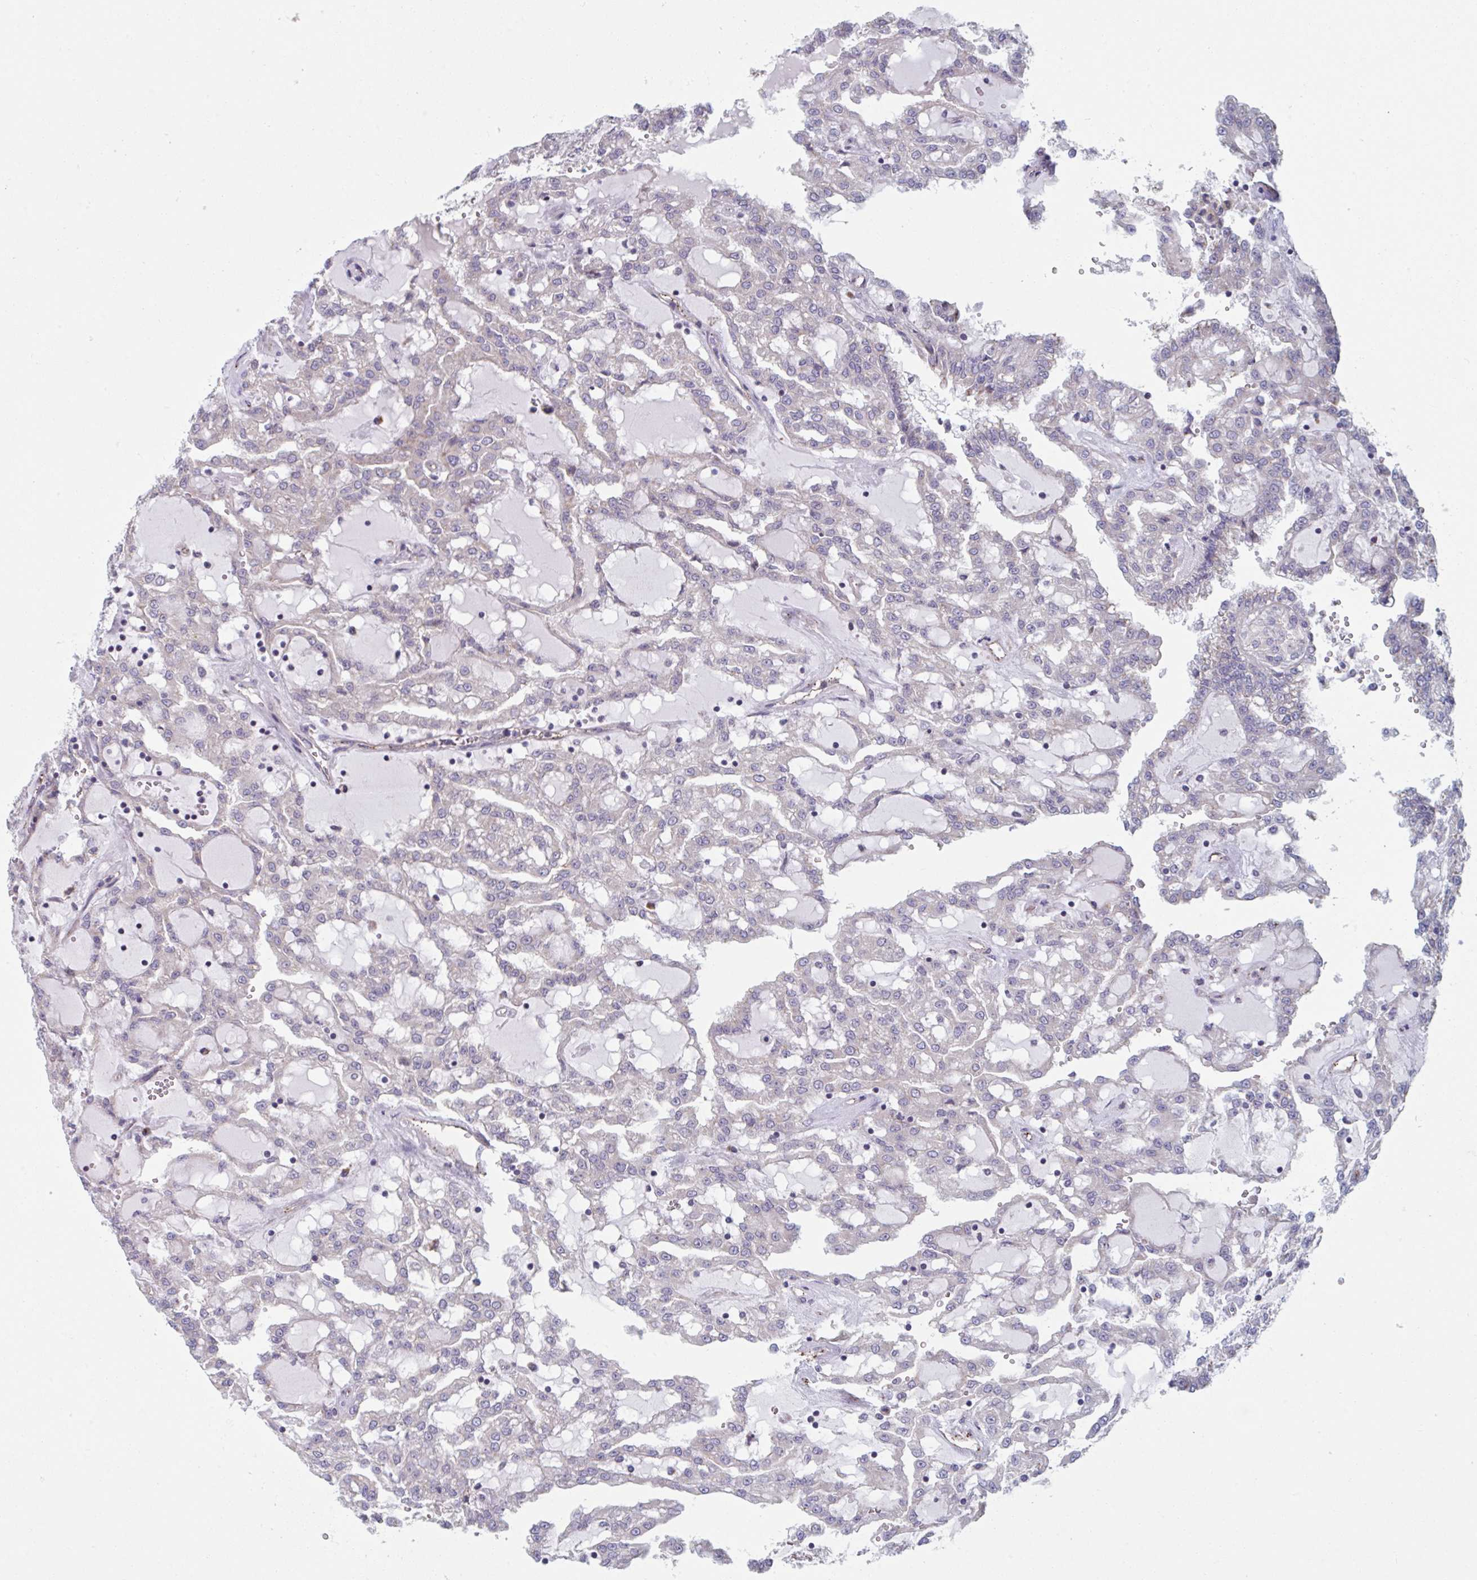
{"staining": {"intensity": "negative", "quantity": "none", "location": "none"}, "tissue": "renal cancer", "cell_type": "Tumor cells", "image_type": "cancer", "snomed": [{"axis": "morphology", "description": "Adenocarcinoma, NOS"}, {"axis": "topography", "description": "Kidney"}], "caption": "The photomicrograph exhibits no significant positivity in tumor cells of renal cancer (adenocarcinoma).", "gene": "TNFSF10", "patient": {"sex": "male", "age": 63}}